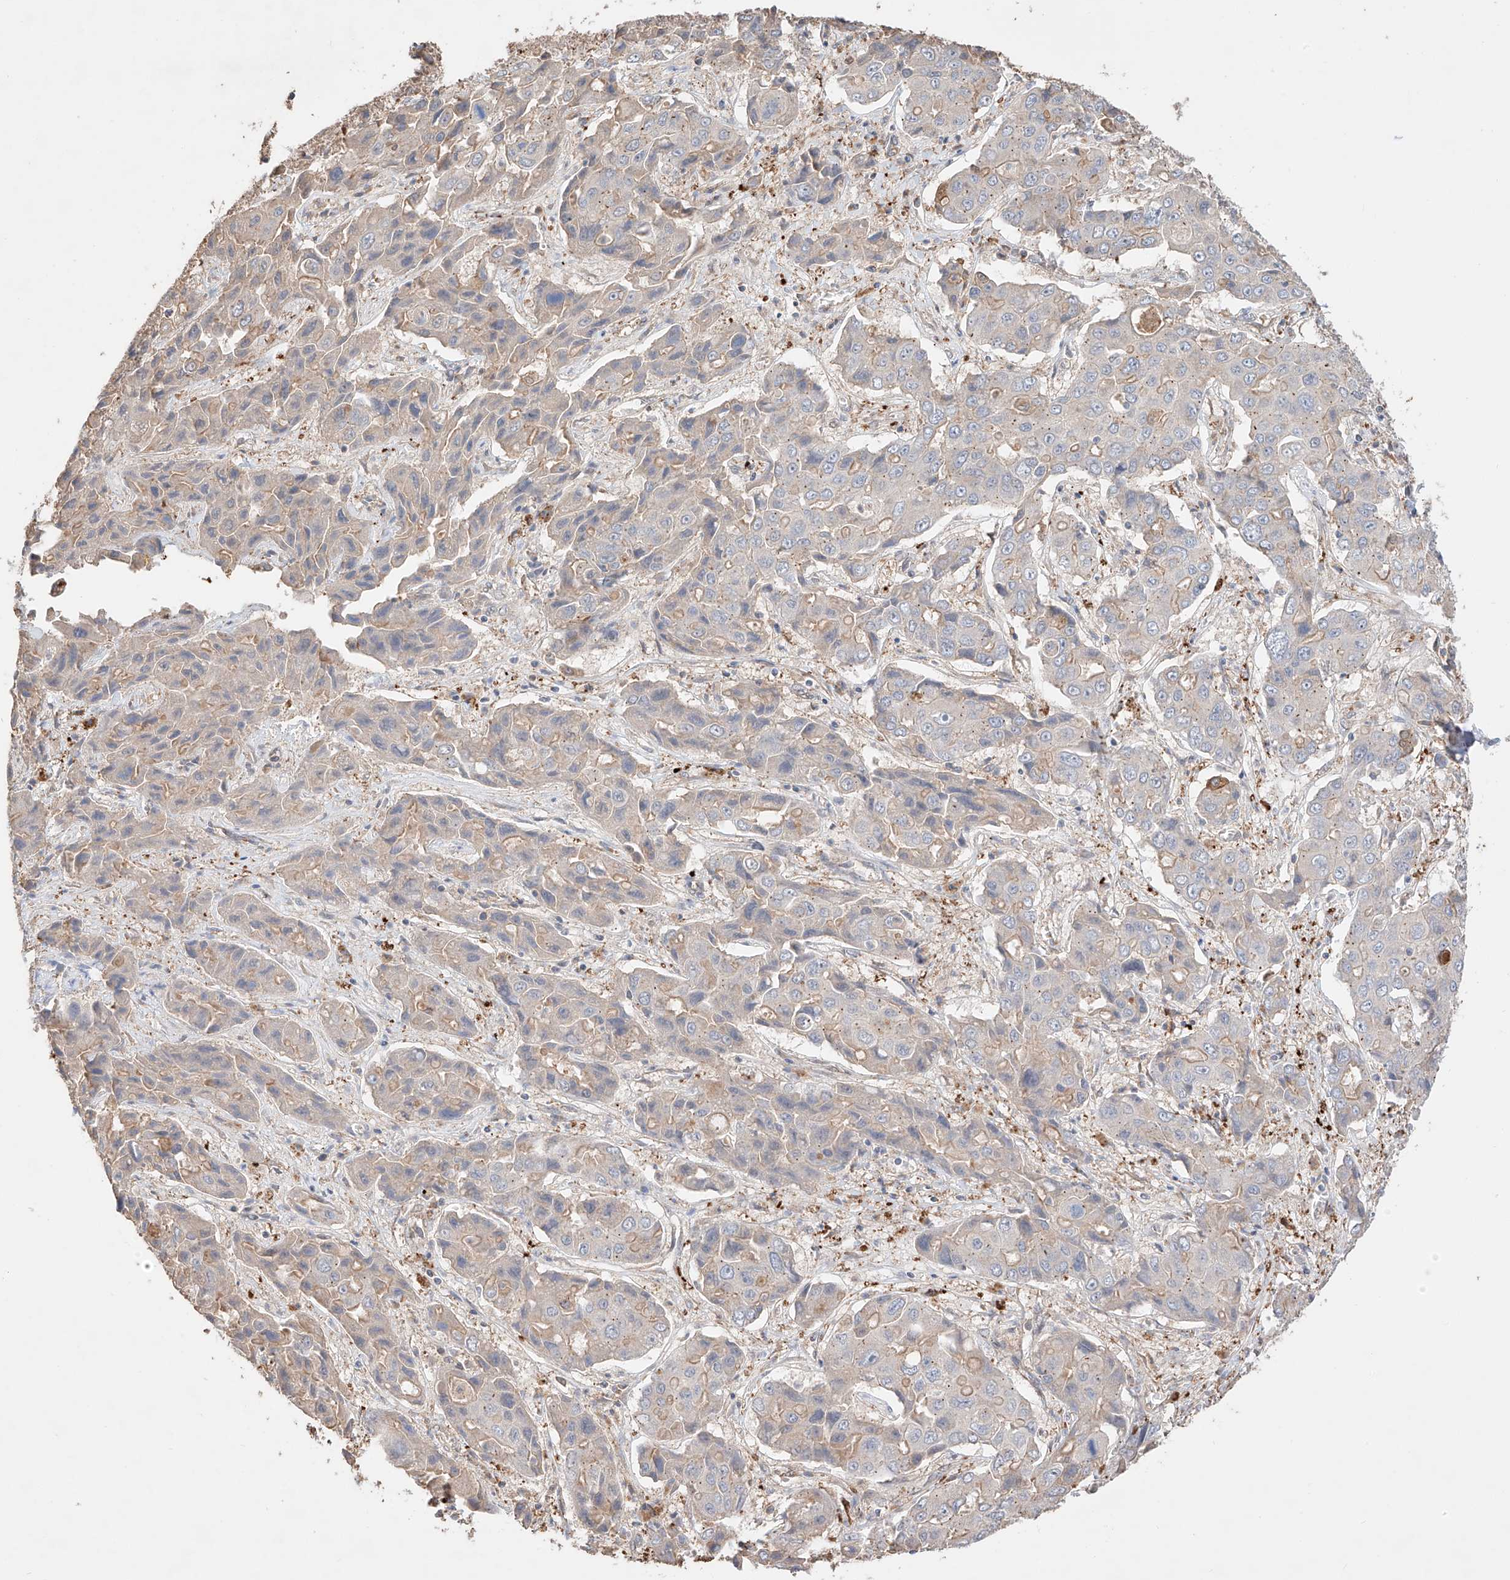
{"staining": {"intensity": "negative", "quantity": "none", "location": "none"}, "tissue": "liver cancer", "cell_type": "Tumor cells", "image_type": "cancer", "snomed": [{"axis": "morphology", "description": "Cholangiocarcinoma"}, {"axis": "topography", "description": "Liver"}], "caption": "There is no significant expression in tumor cells of liver cancer. (Stains: DAB immunohistochemistry with hematoxylin counter stain, Microscopy: brightfield microscopy at high magnification).", "gene": "MOSPD1", "patient": {"sex": "male", "age": 67}}